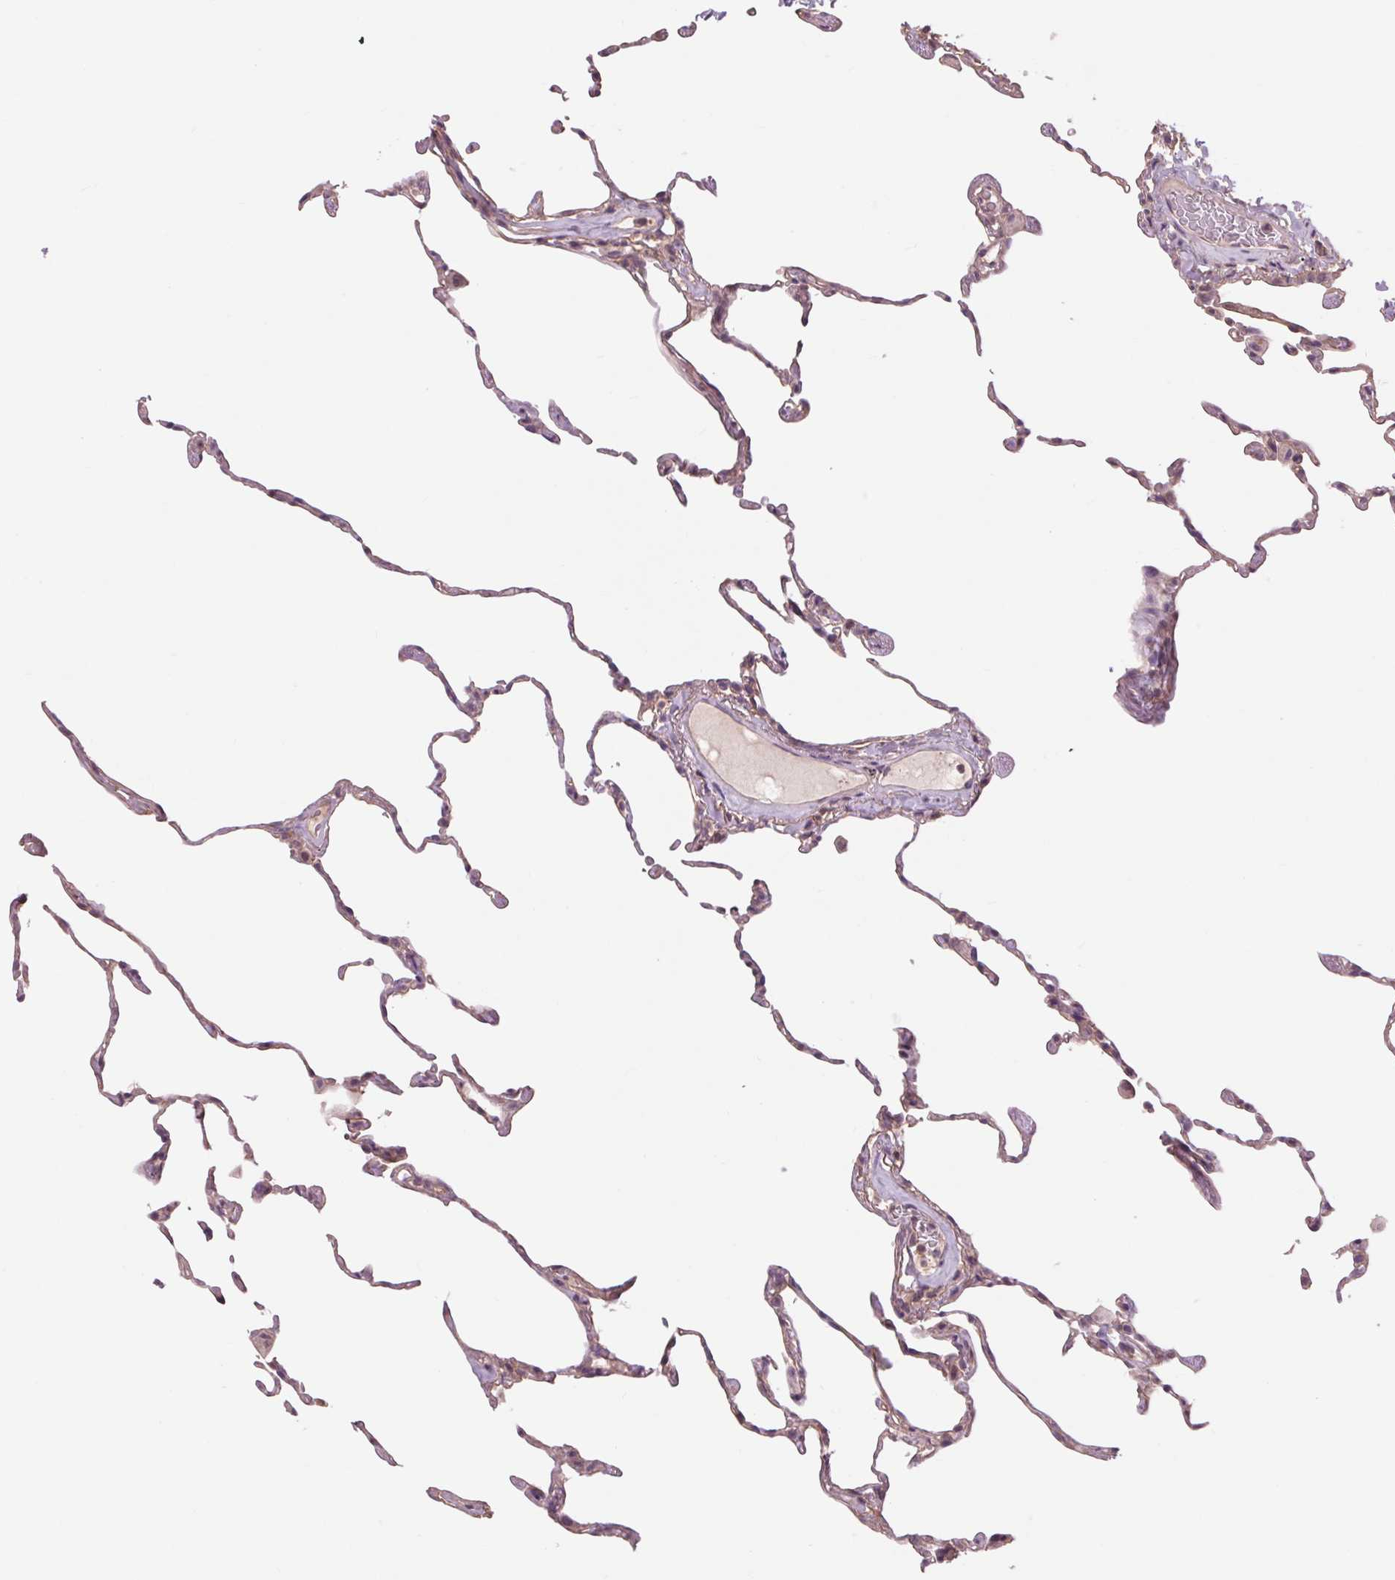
{"staining": {"intensity": "negative", "quantity": "none", "location": "none"}, "tissue": "lung", "cell_type": "Alveolar cells", "image_type": "normal", "snomed": [{"axis": "morphology", "description": "Normal tissue, NOS"}, {"axis": "topography", "description": "Lung"}], "caption": "The image displays no staining of alveolar cells in benign lung. (DAB (3,3'-diaminobenzidine) immunohistochemistry, high magnification).", "gene": "SH3RF2", "patient": {"sex": "female", "age": 57}}